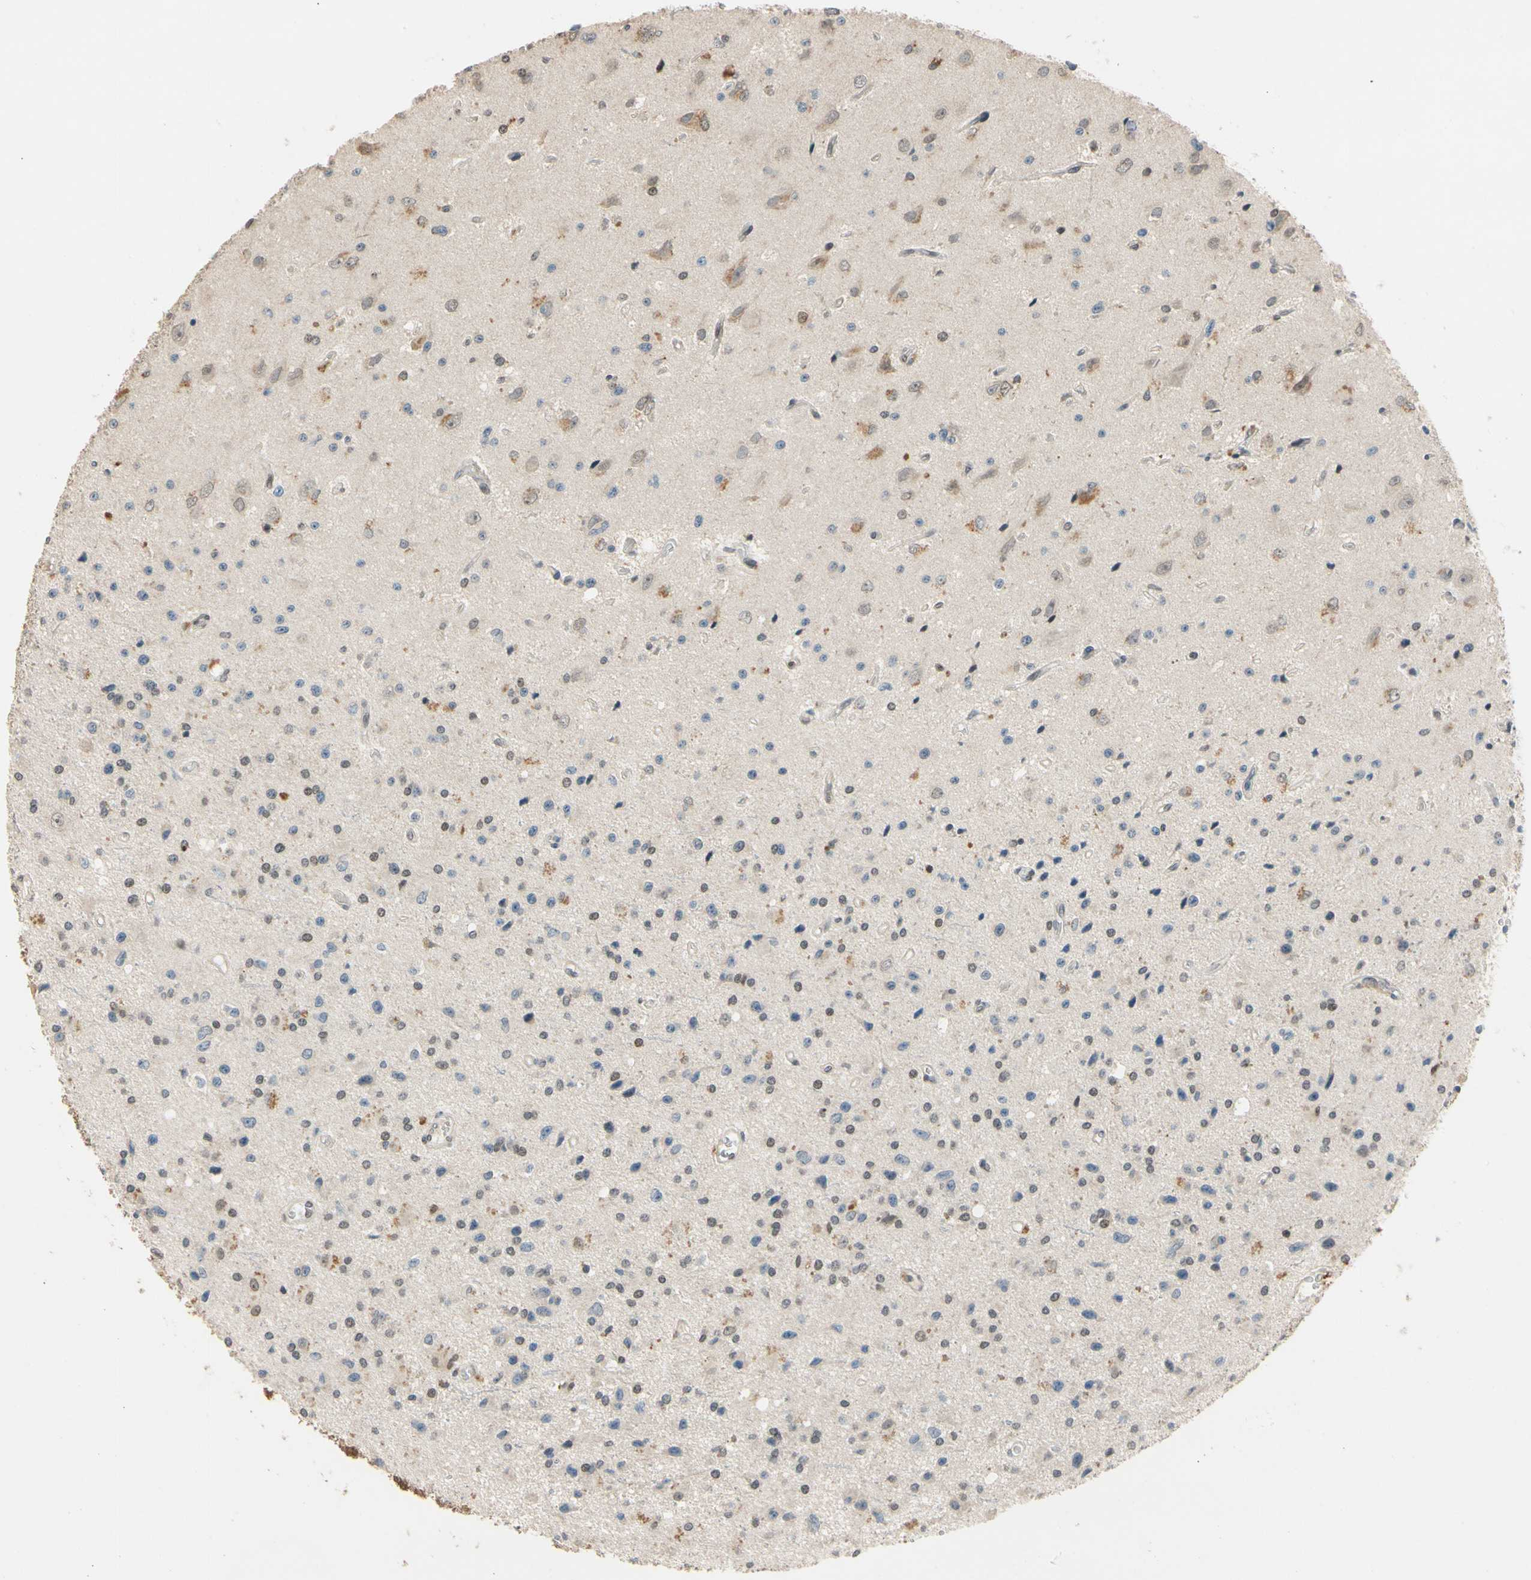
{"staining": {"intensity": "moderate", "quantity": "25%-75%", "location": "nuclear"}, "tissue": "glioma", "cell_type": "Tumor cells", "image_type": "cancer", "snomed": [{"axis": "morphology", "description": "Glioma, malignant, Low grade"}, {"axis": "topography", "description": "Brain"}], "caption": "A histopathology image showing moderate nuclear positivity in approximately 25%-75% of tumor cells in glioma, as visualized by brown immunohistochemical staining.", "gene": "RIOX2", "patient": {"sex": "male", "age": 58}}